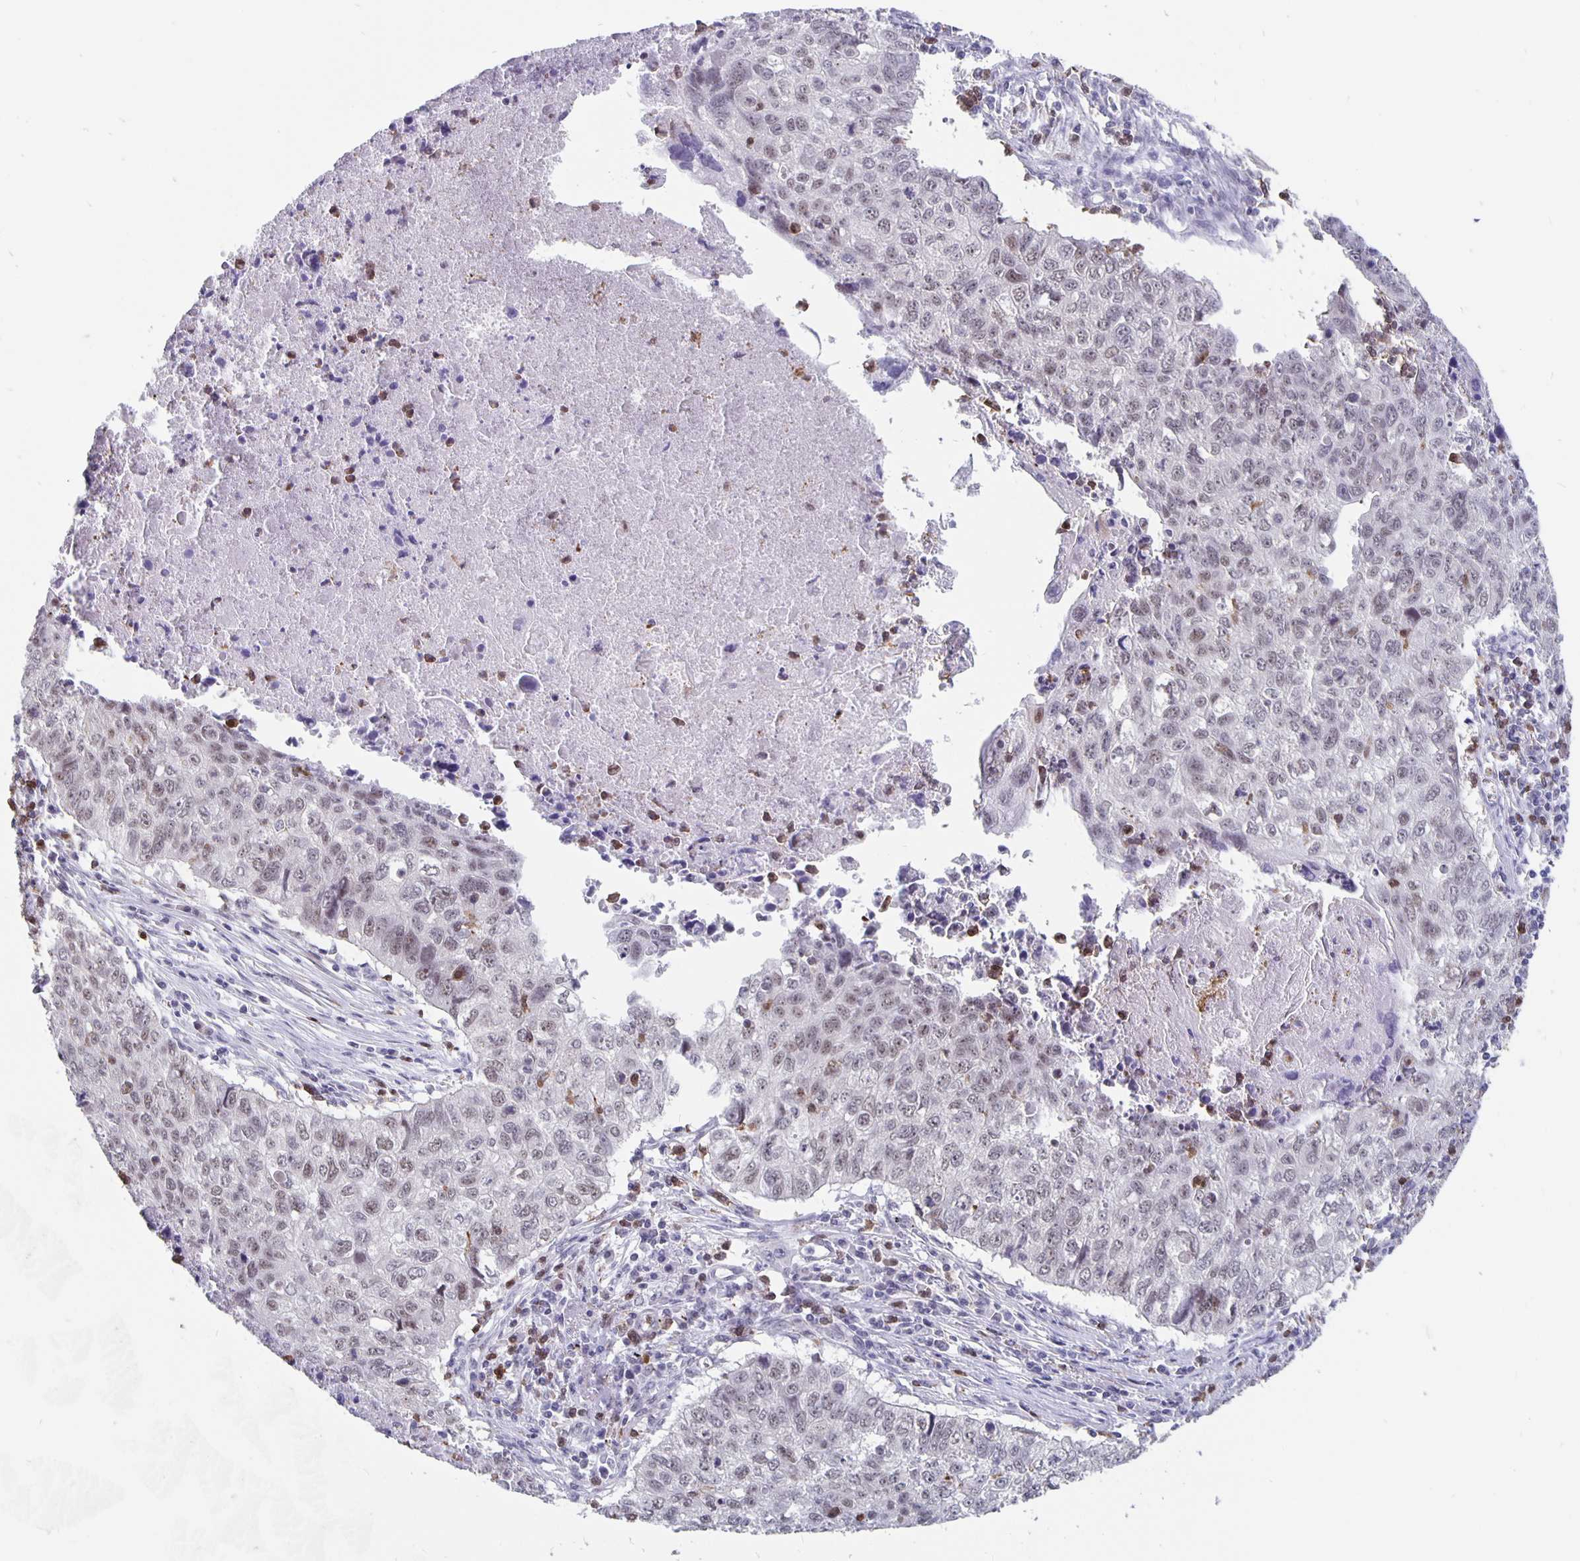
{"staining": {"intensity": "weak", "quantity": "25%-75%", "location": "nuclear"}, "tissue": "lung cancer", "cell_type": "Tumor cells", "image_type": "cancer", "snomed": [{"axis": "morphology", "description": "Normal morphology"}, {"axis": "morphology", "description": "Aneuploidy"}, {"axis": "morphology", "description": "Squamous cell carcinoma, NOS"}, {"axis": "topography", "description": "Lymph node"}, {"axis": "topography", "description": "Lung"}], "caption": "About 25%-75% of tumor cells in lung cancer (squamous cell carcinoma) reveal weak nuclear protein positivity as visualized by brown immunohistochemical staining.", "gene": "ZNF691", "patient": {"sex": "female", "age": 76}}